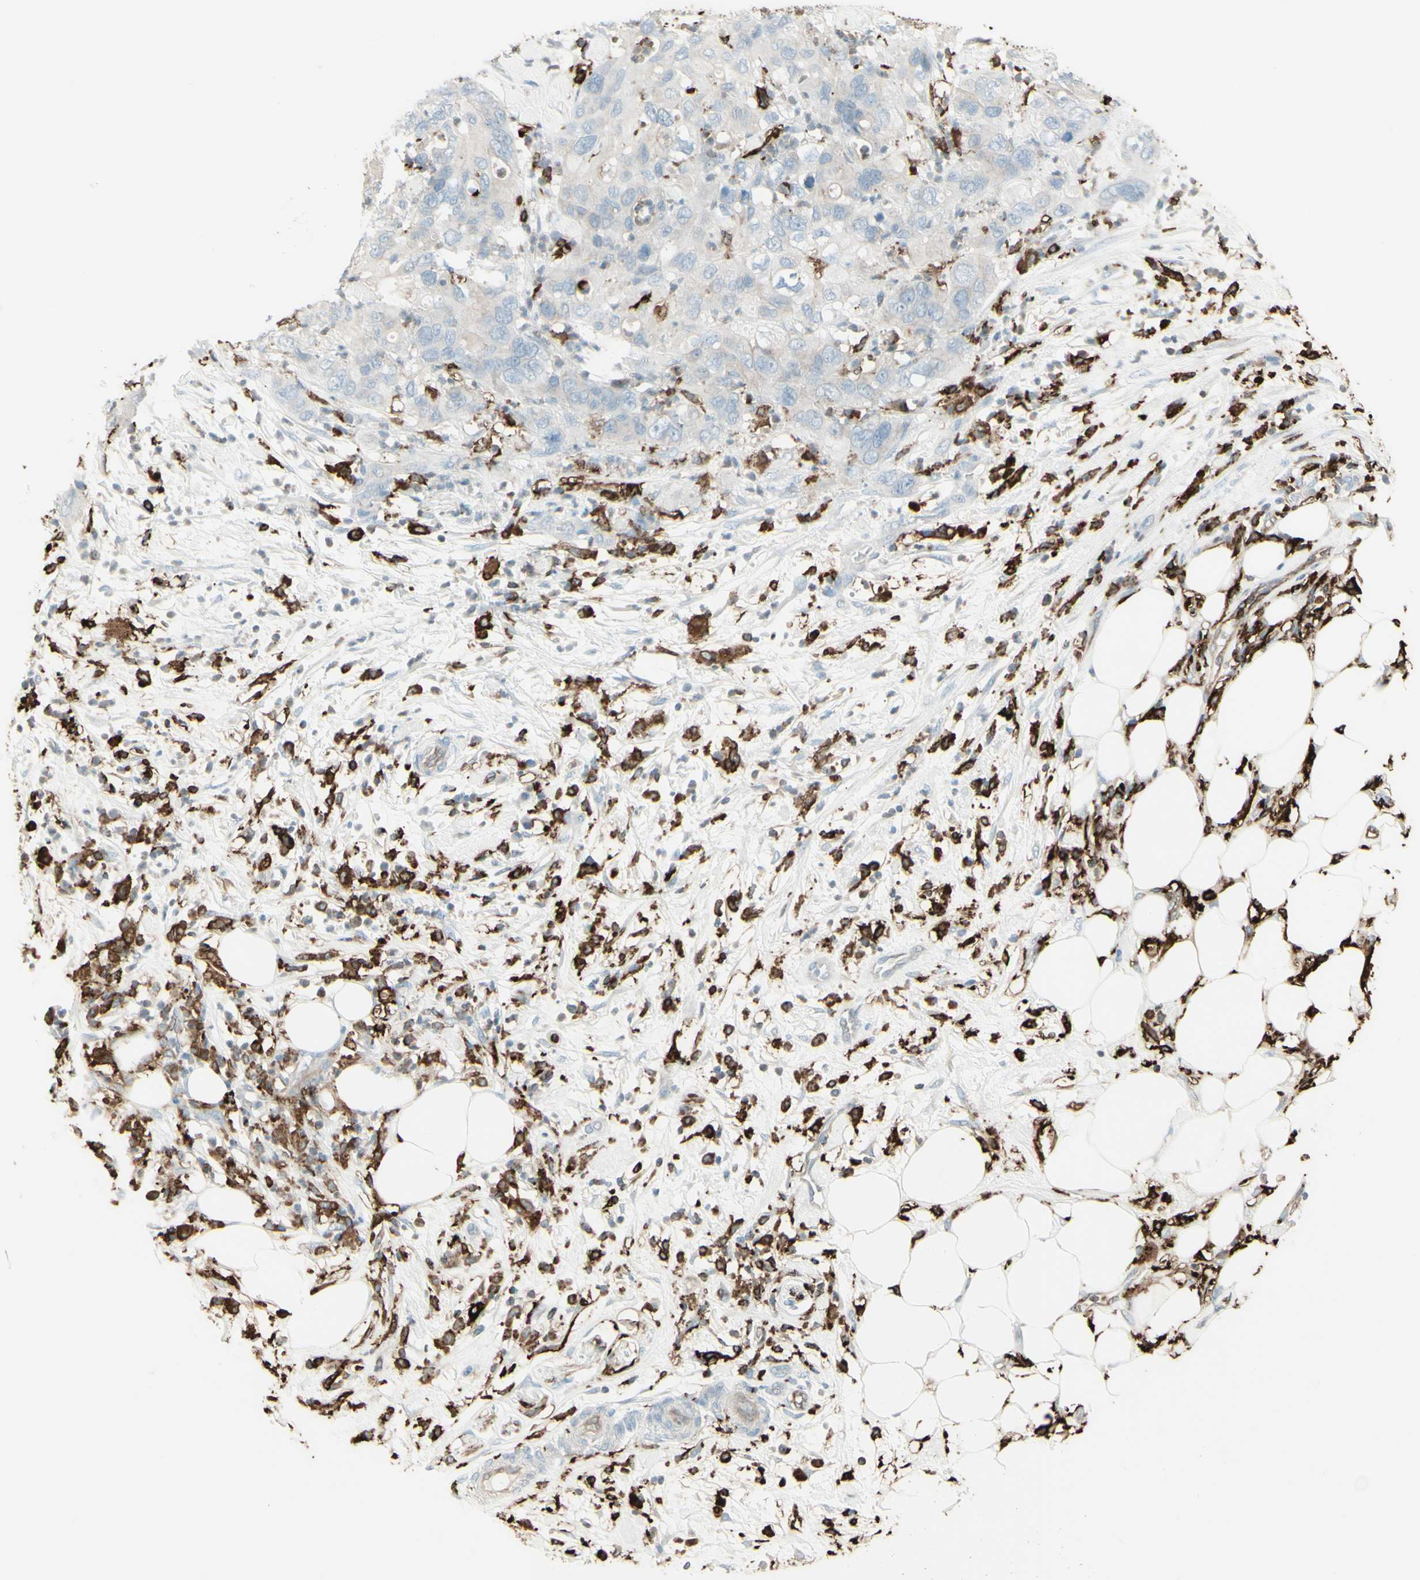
{"staining": {"intensity": "negative", "quantity": "none", "location": "none"}, "tissue": "pancreatic cancer", "cell_type": "Tumor cells", "image_type": "cancer", "snomed": [{"axis": "morphology", "description": "Adenocarcinoma, NOS"}, {"axis": "topography", "description": "Pancreas"}], "caption": "Human adenocarcinoma (pancreatic) stained for a protein using IHC exhibits no staining in tumor cells.", "gene": "HLA-DPB1", "patient": {"sex": "female", "age": 71}}